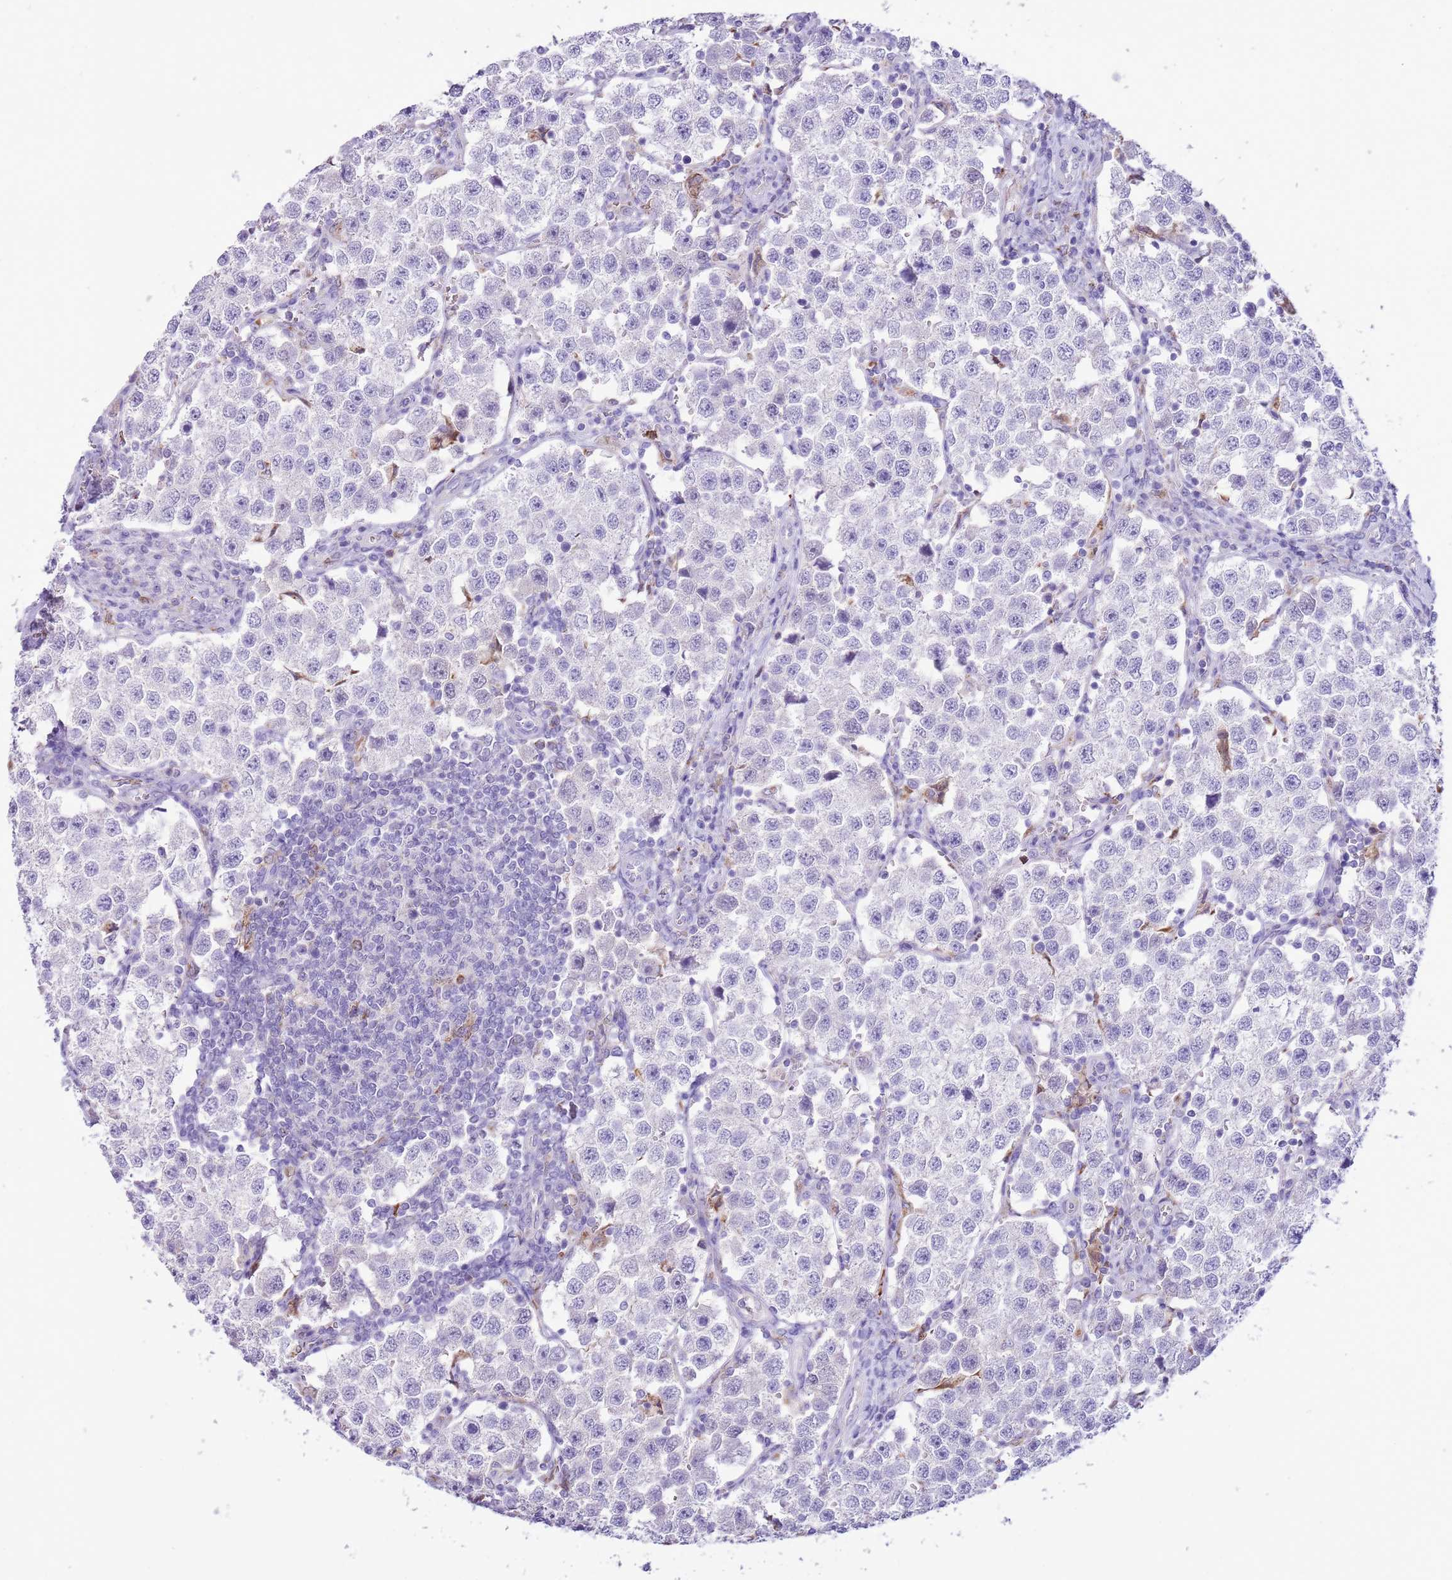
{"staining": {"intensity": "negative", "quantity": "none", "location": "none"}, "tissue": "testis cancer", "cell_type": "Tumor cells", "image_type": "cancer", "snomed": [{"axis": "morphology", "description": "Seminoma, NOS"}, {"axis": "topography", "description": "Testis"}], "caption": "A photomicrograph of human testis cancer is negative for staining in tumor cells.", "gene": "ZNF697", "patient": {"sex": "male", "age": 37}}